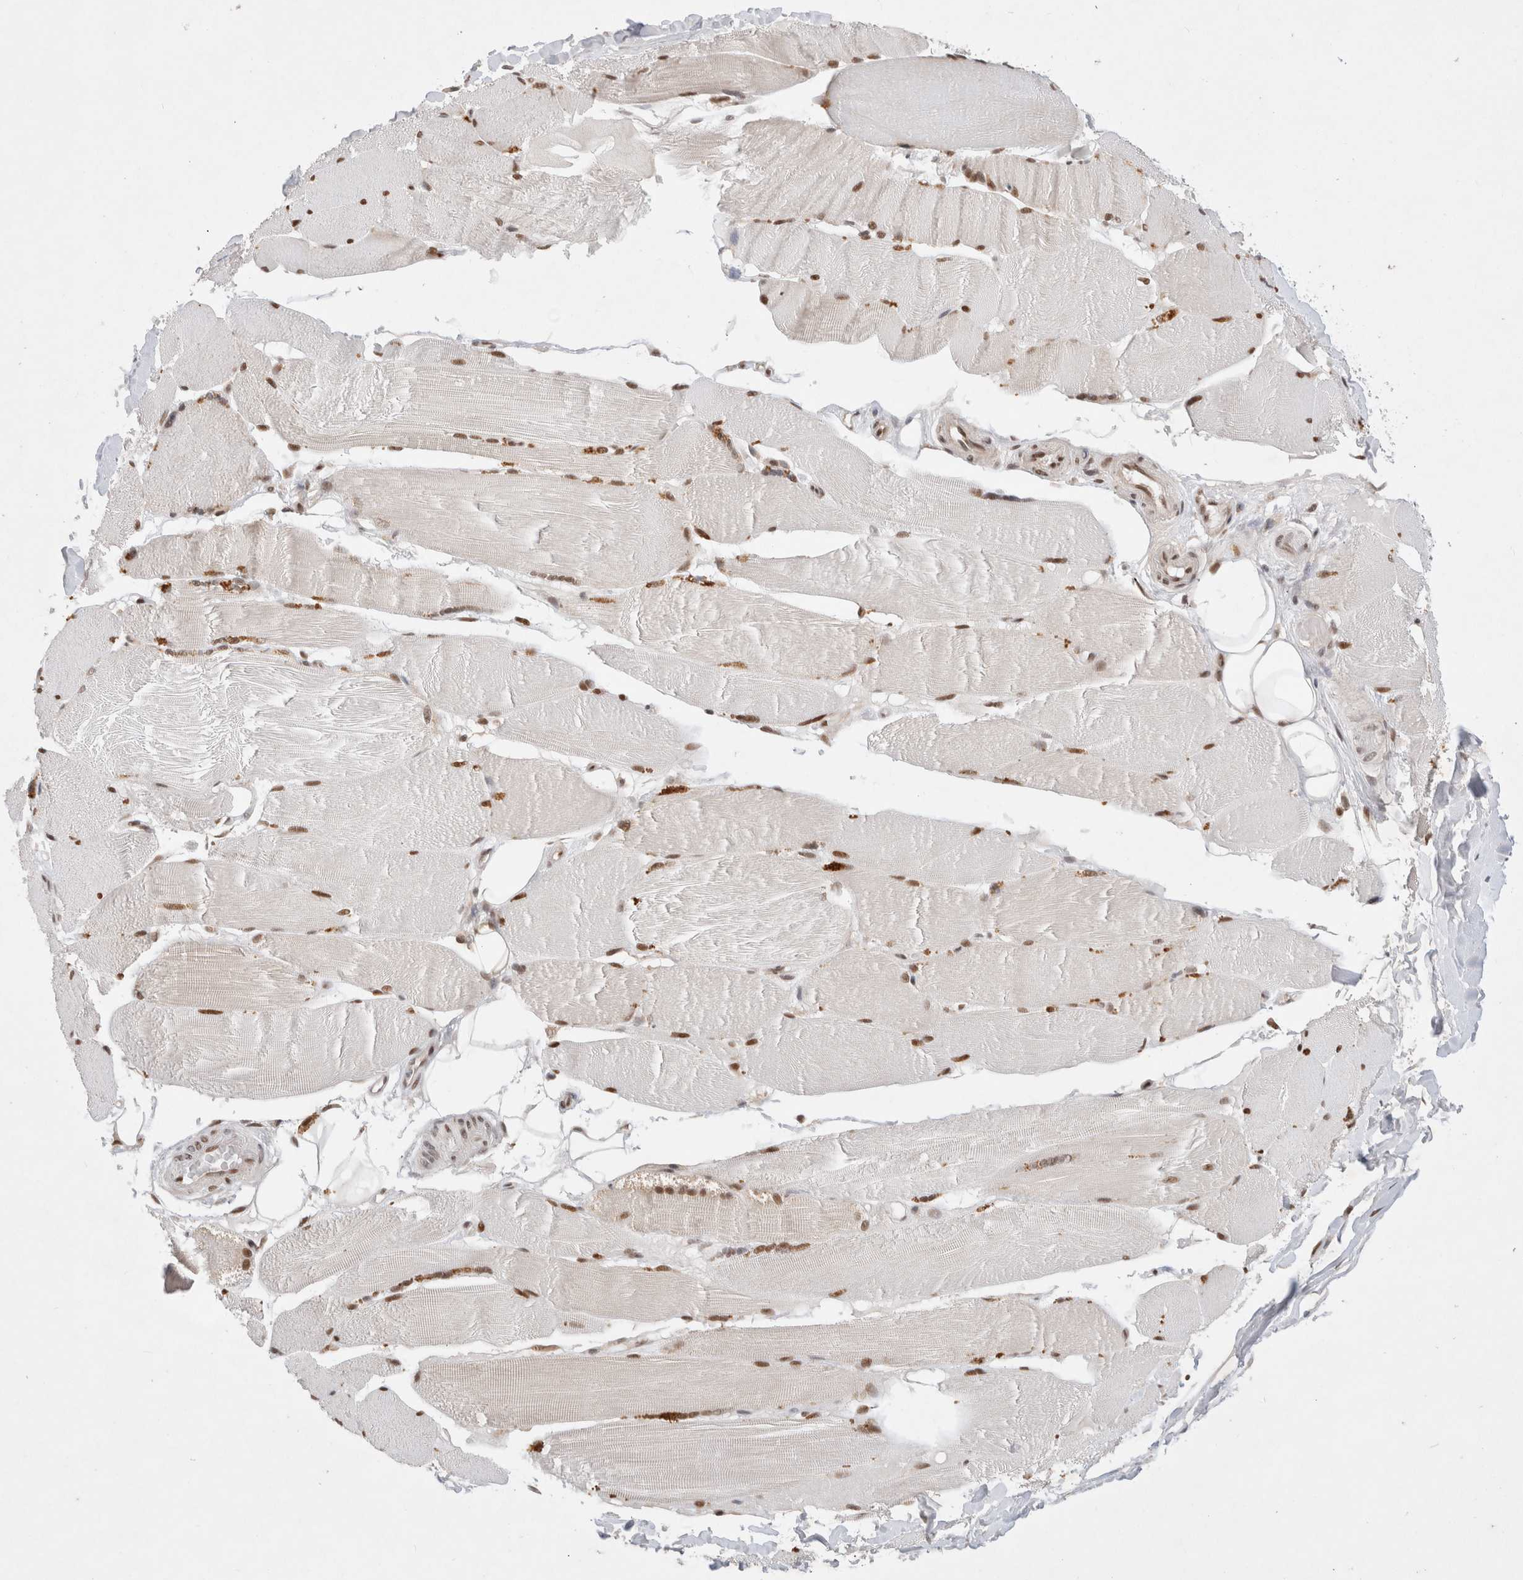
{"staining": {"intensity": "moderate", "quantity": "25%-75%", "location": "nuclear"}, "tissue": "skeletal muscle", "cell_type": "Myocytes", "image_type": "normal", "snomed": [{"axis": "morphology", "description": "Normal tissue, NOS"}, {"axis": "topography", "description": "Skin"}, {"axis": "topography", "description": "Skeletal muscle"}], "caption": "Human skeletal muscle stained with a brown dye displays moderate nuclear positive staining in approximately 25%-75% of myocytes.", "gene": "GTF2I", "patient": {"sex": "male", "age": 83}}